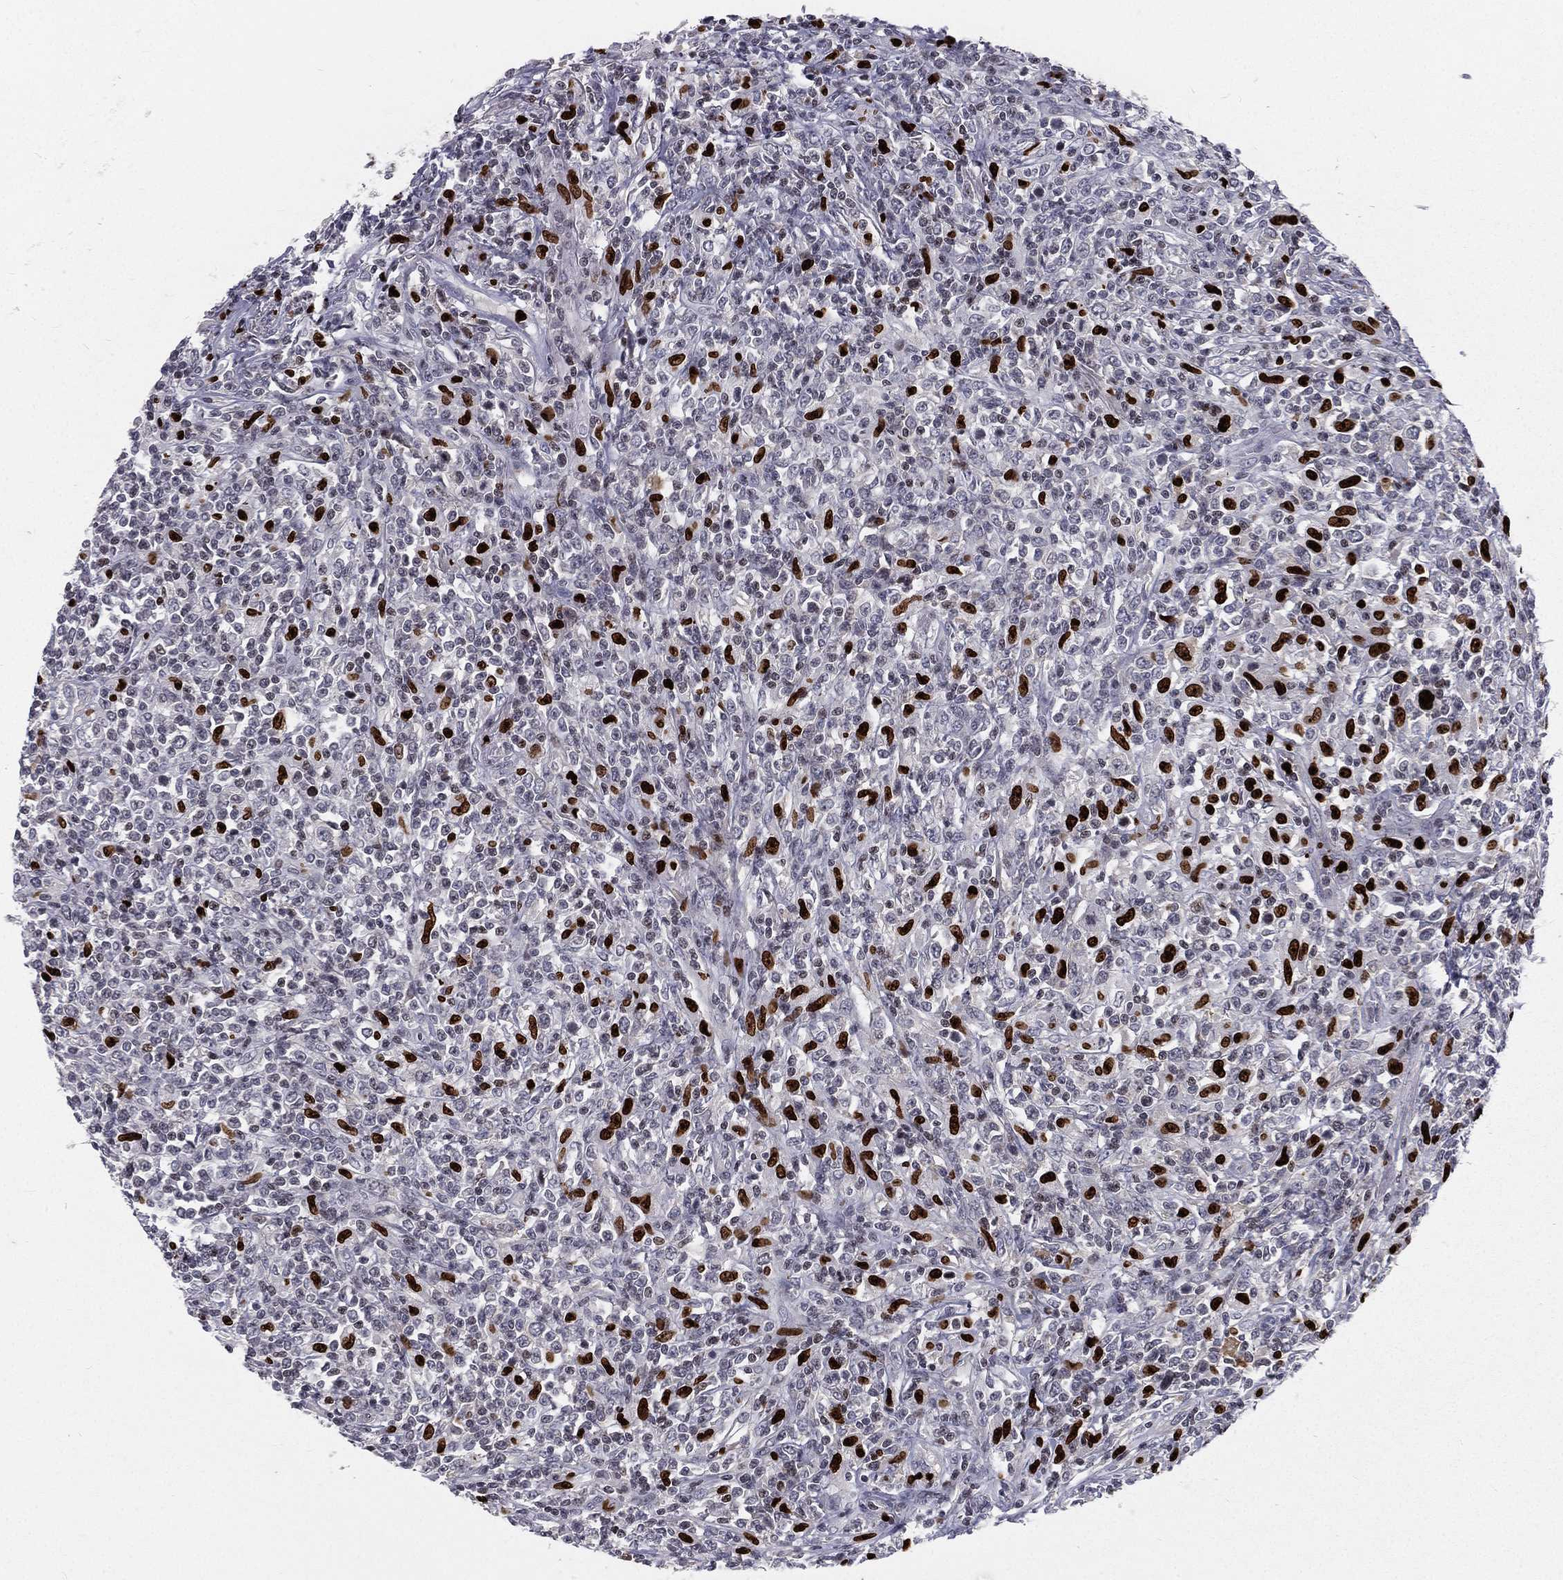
{"staining": {"intensity": "strong", "quantity": "<25%", "location": "nuclear"}, "tissue": "lymphoma", "cell_type": "Tumor cells", "image_type": "cancer", "snomed": [{"axis": "morphology", "description": "Malignant lymphoma, non-Hodgkin's type, High grade"}, {"axis": "topography", "description": "Lung"}], "caption": "Protein staining exhibits strong nuclear positivity in about <25% of tumor cells in malignant lymphoma, non-Hodgkin's type (high-grade). The staining was performed using DAB, with brown indicating positive protein expression. Nuclei are stained blue with hematoxylin.", "gene": "MNDA", "patient": {"sex": "male", "age": 79}}